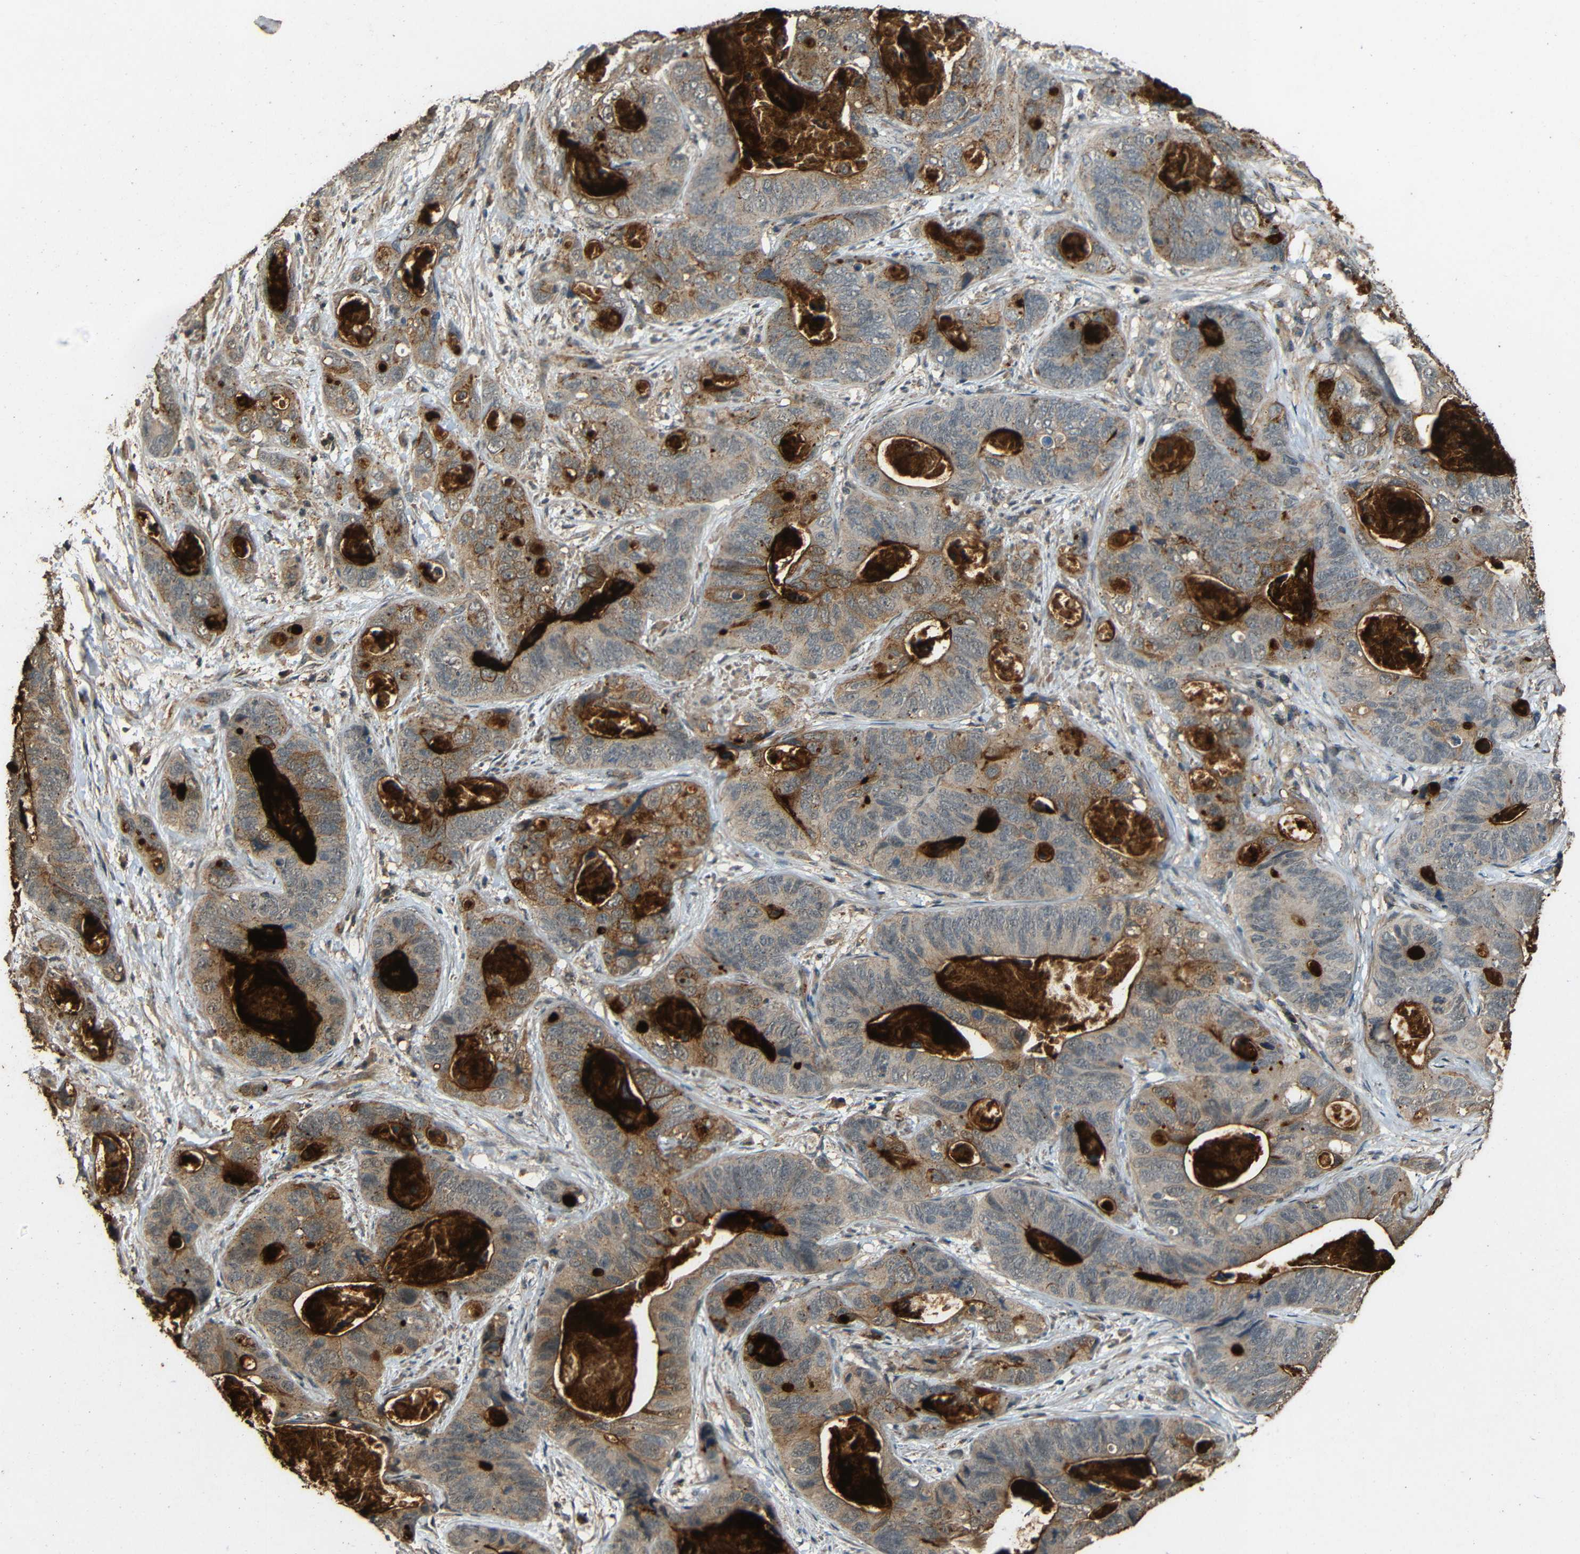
{"staining": {"intensity": "moderate", "quantity": ">75%", "location": "cytoplasmic/membranous"}, "tissue": "stomach cancer", "cell_type": "Tumor cells", "image_type": "cancer", "snomed": [{"axis": "morphology", "description": "Adenocarcinoma, NOS"}, {"axis": "topography", "description": "Stomach"}], "caption": "About >75% of tumor cells in human stomach adenocarcinoma exhibit moderate cytoplasmic/membranous protein positivity as visualized by brown immunohistochemical staining.", "gene": "PDE5A", "patient": {"sex": "female", "age": 89}}